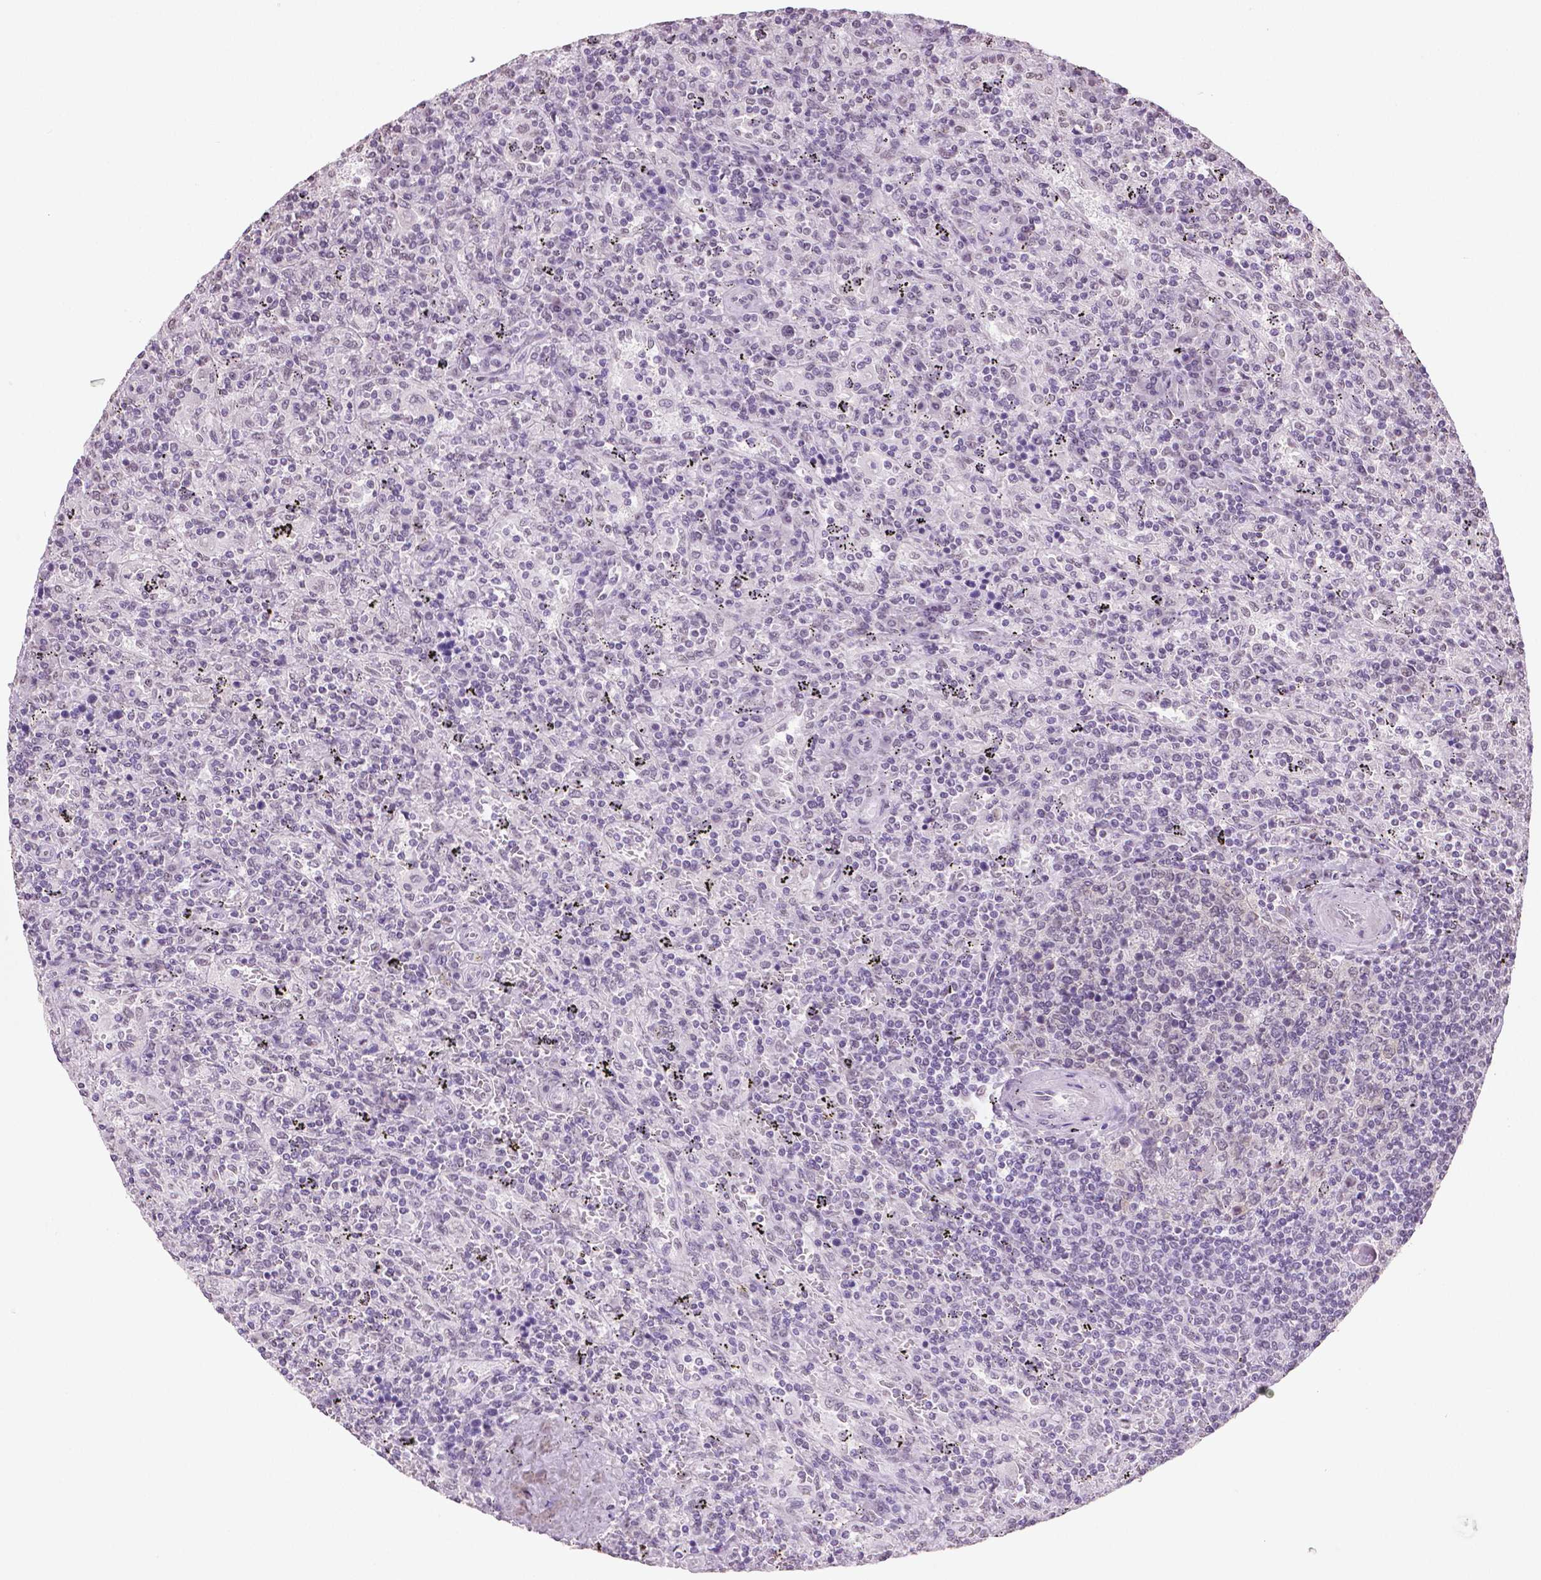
{"staining": {"intensity": "negative", "quantity": "none", "location": "none"}, "tissue": "lymphoma", "cell_type": "Tumor cells", "image_type": "cancer", "snomed": [{"axis": "morphology", "description": "Malignant lymphoma, non-Hodgkin's type, Low grade"}, {"axis": "topography", "description": "Spleen"}], "caption": "High power microscopy micrograph of an immunohistochemistry (IHC) image of low-grade malignant lymphoma, non-Hodgkin's type, revealing no significant expression in tumor cells. (DAB (3,3'-diaminobenzidine) immunohistochemistry (IHC), high magnification).", "gene": "IGF2BP1", "patient": {"sex": "male", "age": 62}}